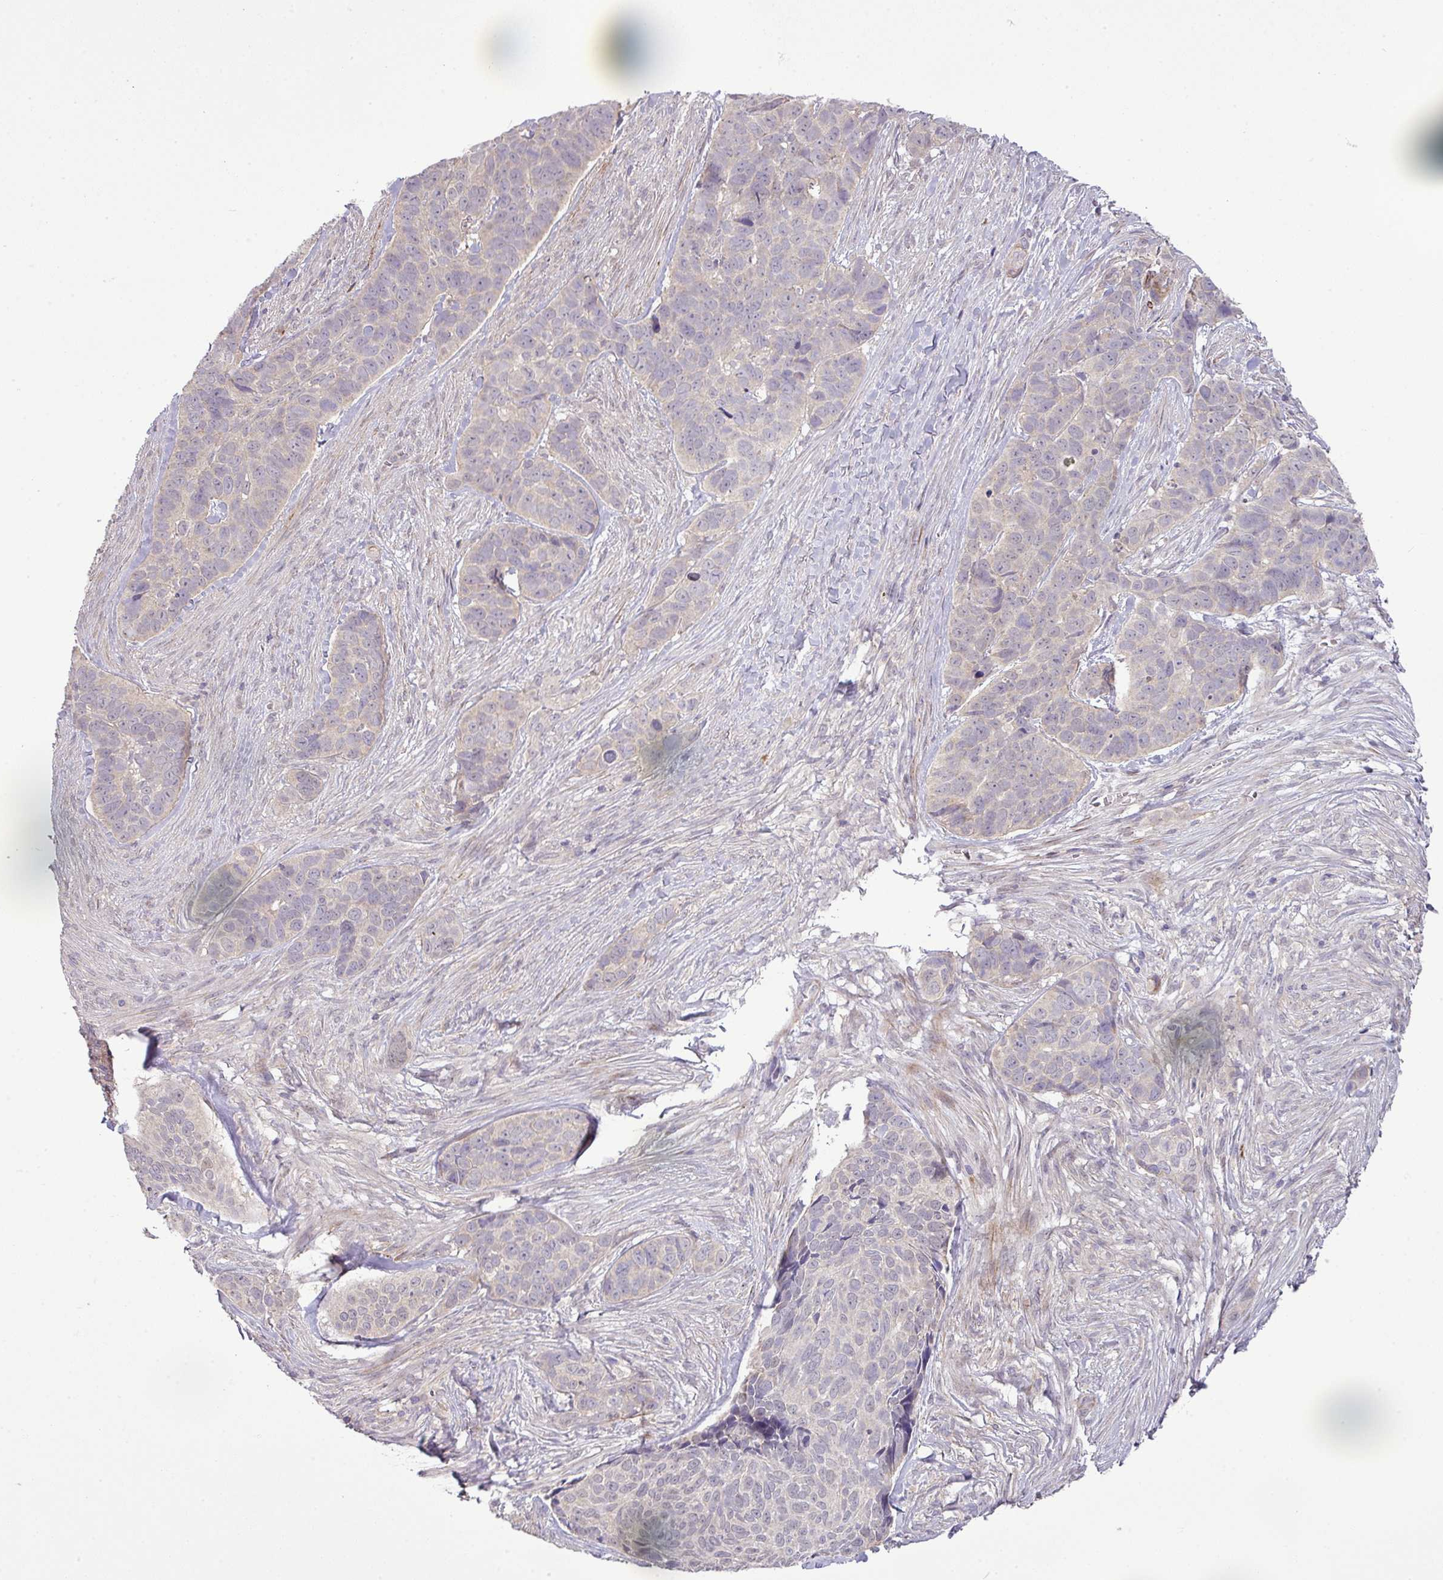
{"staining": {"intensity": "negative", "quantity": "none", "location": "none"}, "tissue": "skin cancer", "cell_type": "Tumor cells", "image_type": "cancer", "snomed": [{"axis": "morphology", "description": "Basal cell carcinoma"}, {"axis": "topography", "description": "Skin"}], "caption": "Immunohistochemistry micrograph of neoplastic tissue: skin basal cell carcinoma stained with DAB (3,3'-diaminobenzidine) exhibits no significant protein positivity in tumor cells.", "gene": "TPRA1", "patient": {"sex": "female", "age": 82}}